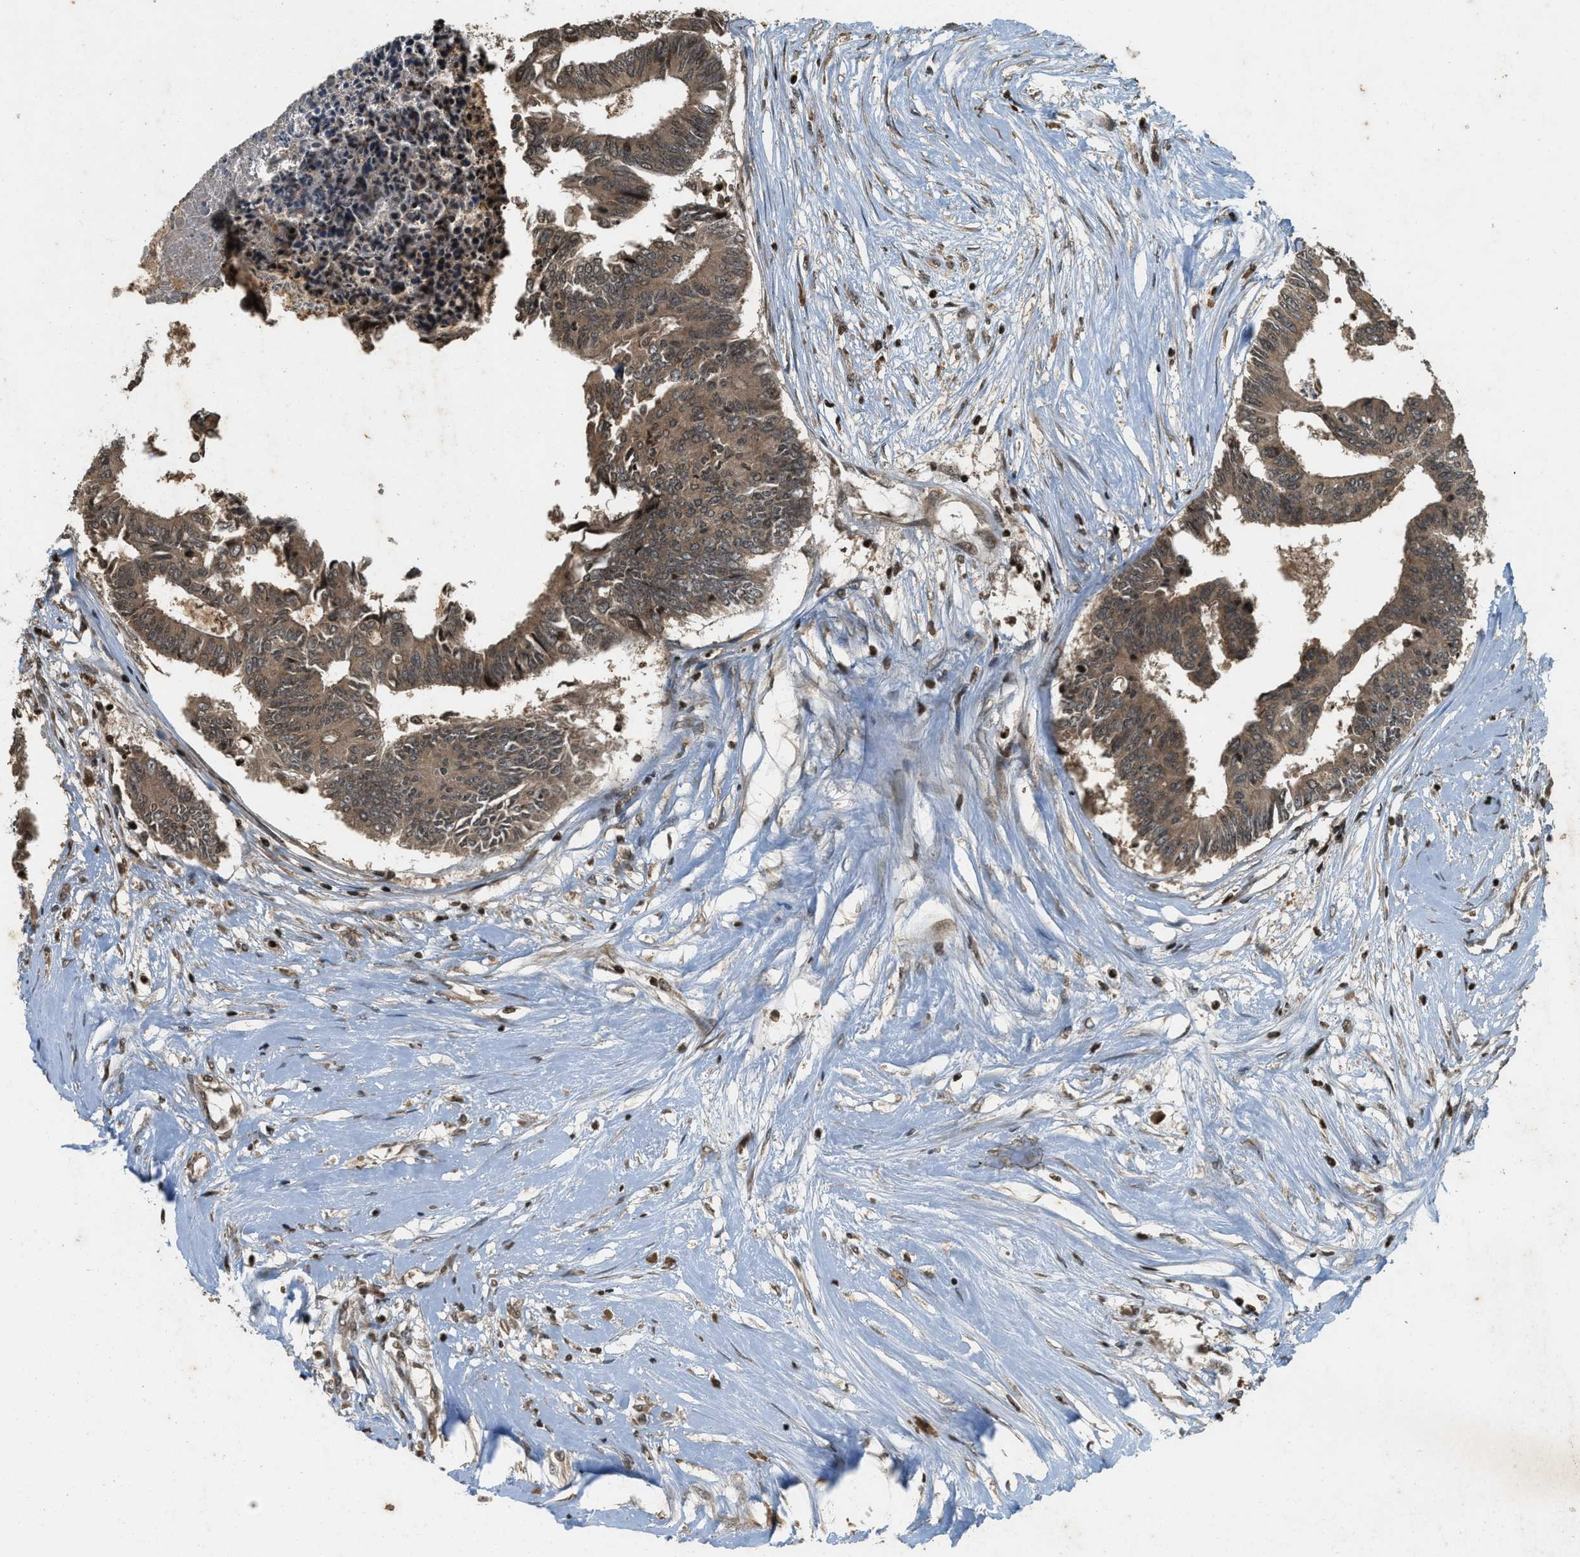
{"staining": {"intensity": "moderate", "quantity": ">75%", "location": "cytoplasmic/membranous,nuclear"}, "tissue": "colorectal cancer", "cell_type": "Tumor cells", "image_type": "cancer", "snomed": [{"axis": "morphology", "description": "Adenocarcinoma, NOS"}, {"axis": "topography", "description": "Rectum"}], "caption": "Protein staining exhibits moderate cytoplasmic/membranous and nuclear positivity in about >75% of tumor cells in colorectal cancer.", "gene": "SIAH1", "patient": {"sex": "male", "age": 63}}